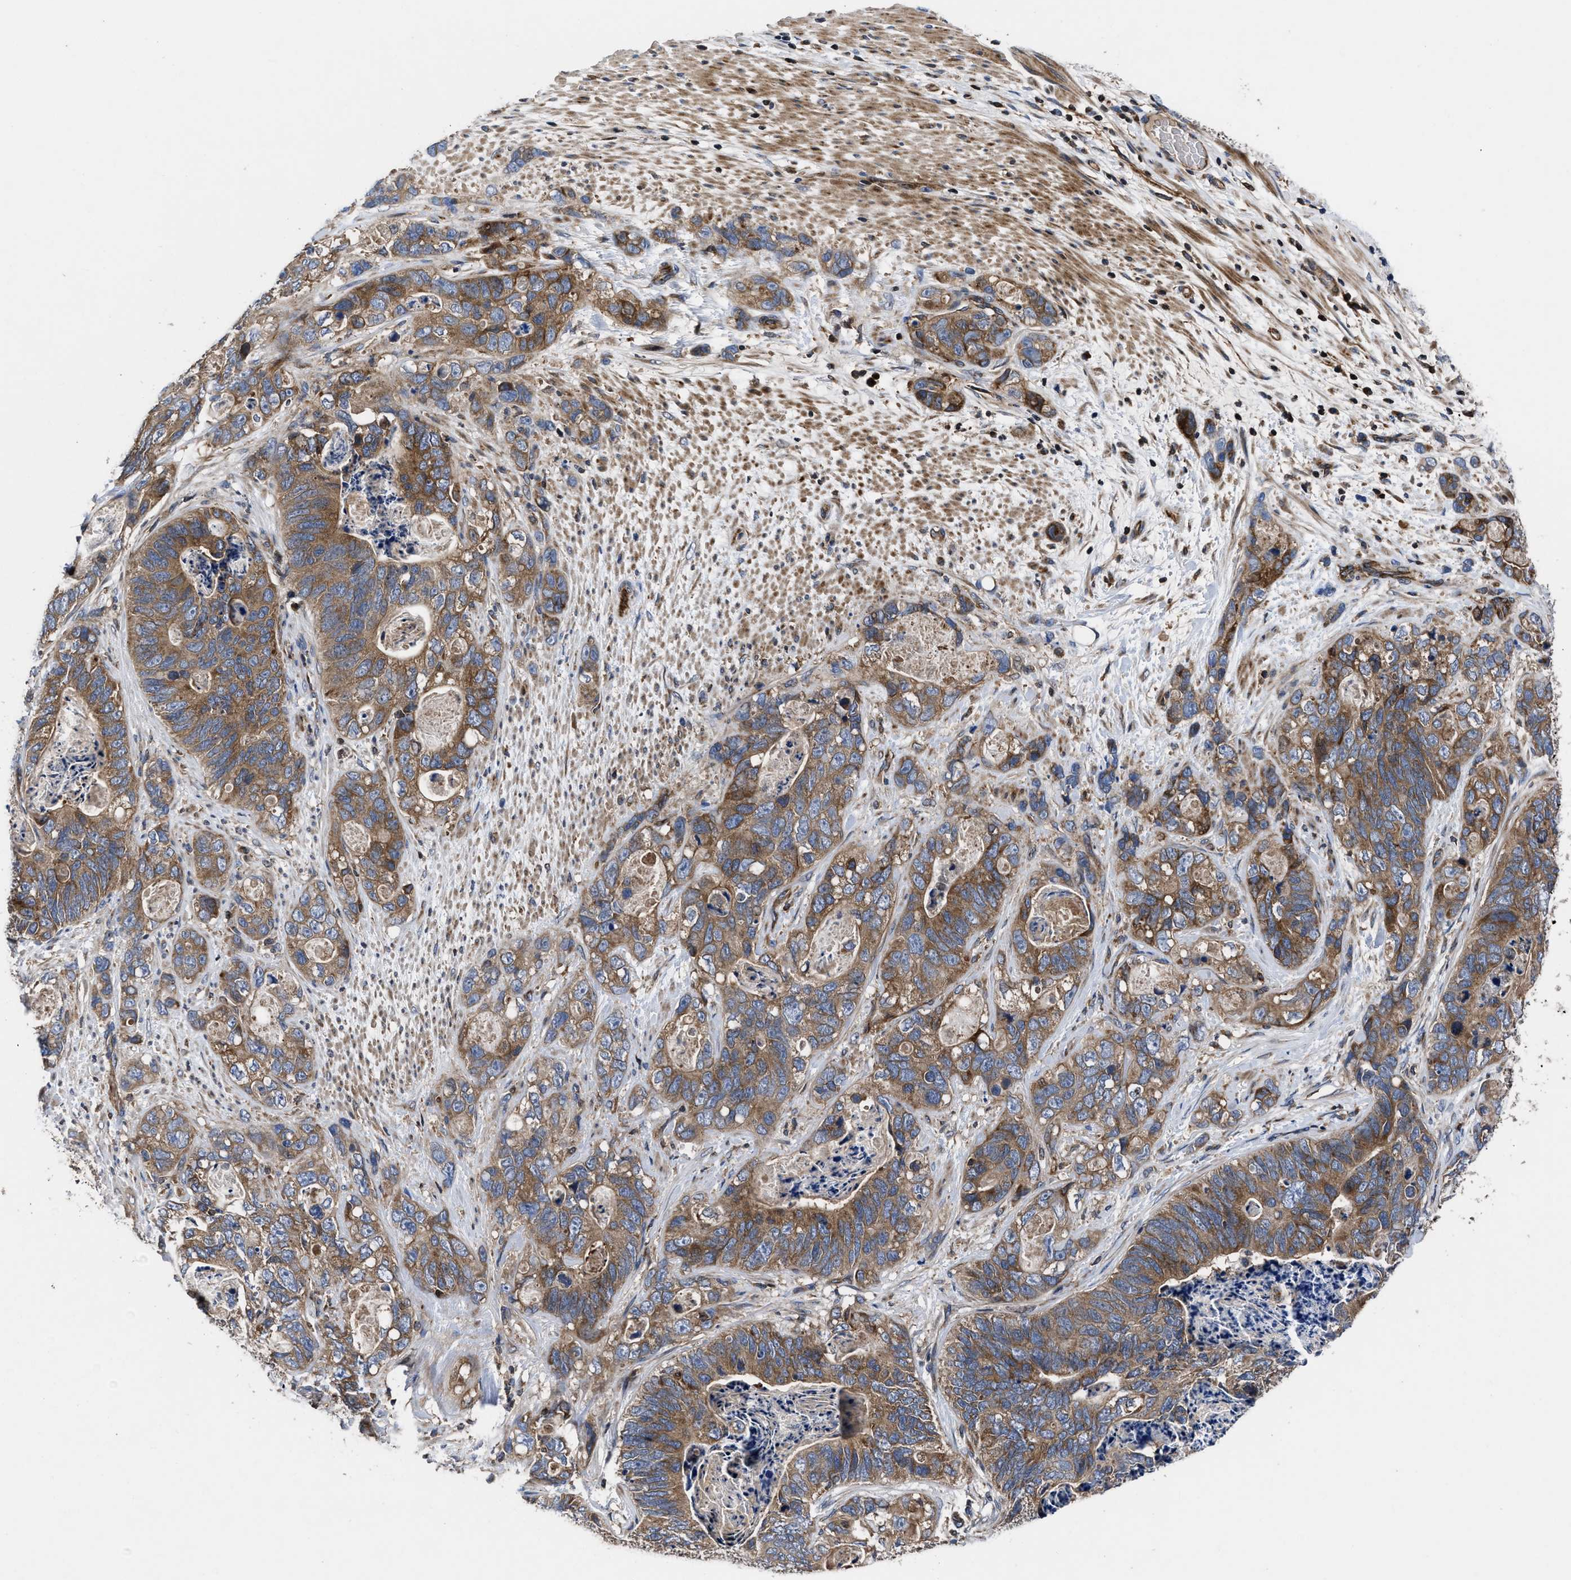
{"staining": {"intensity": "moderate", "quantity": ">75%", "location": "cytoplasmic/membranous"}, "tissue": "stomach cancer", "cell_type": "Tumor cells", "image_type": "cancer", "snomed": [{"axis": "morphology", "description": "Normal tissue, NOS"}, {"axis": "morphology", "description": "Adenocarcinoma, NOS"}, {"axis": "topography", "description": "Stomach"}], "caption": "Moderate cytoplasmic/membranous staining is appreciated in about >75% of tumor cells in stomach cancer.", "gene": "YBEY", "patient": {"sex": "female", "age": 89}}